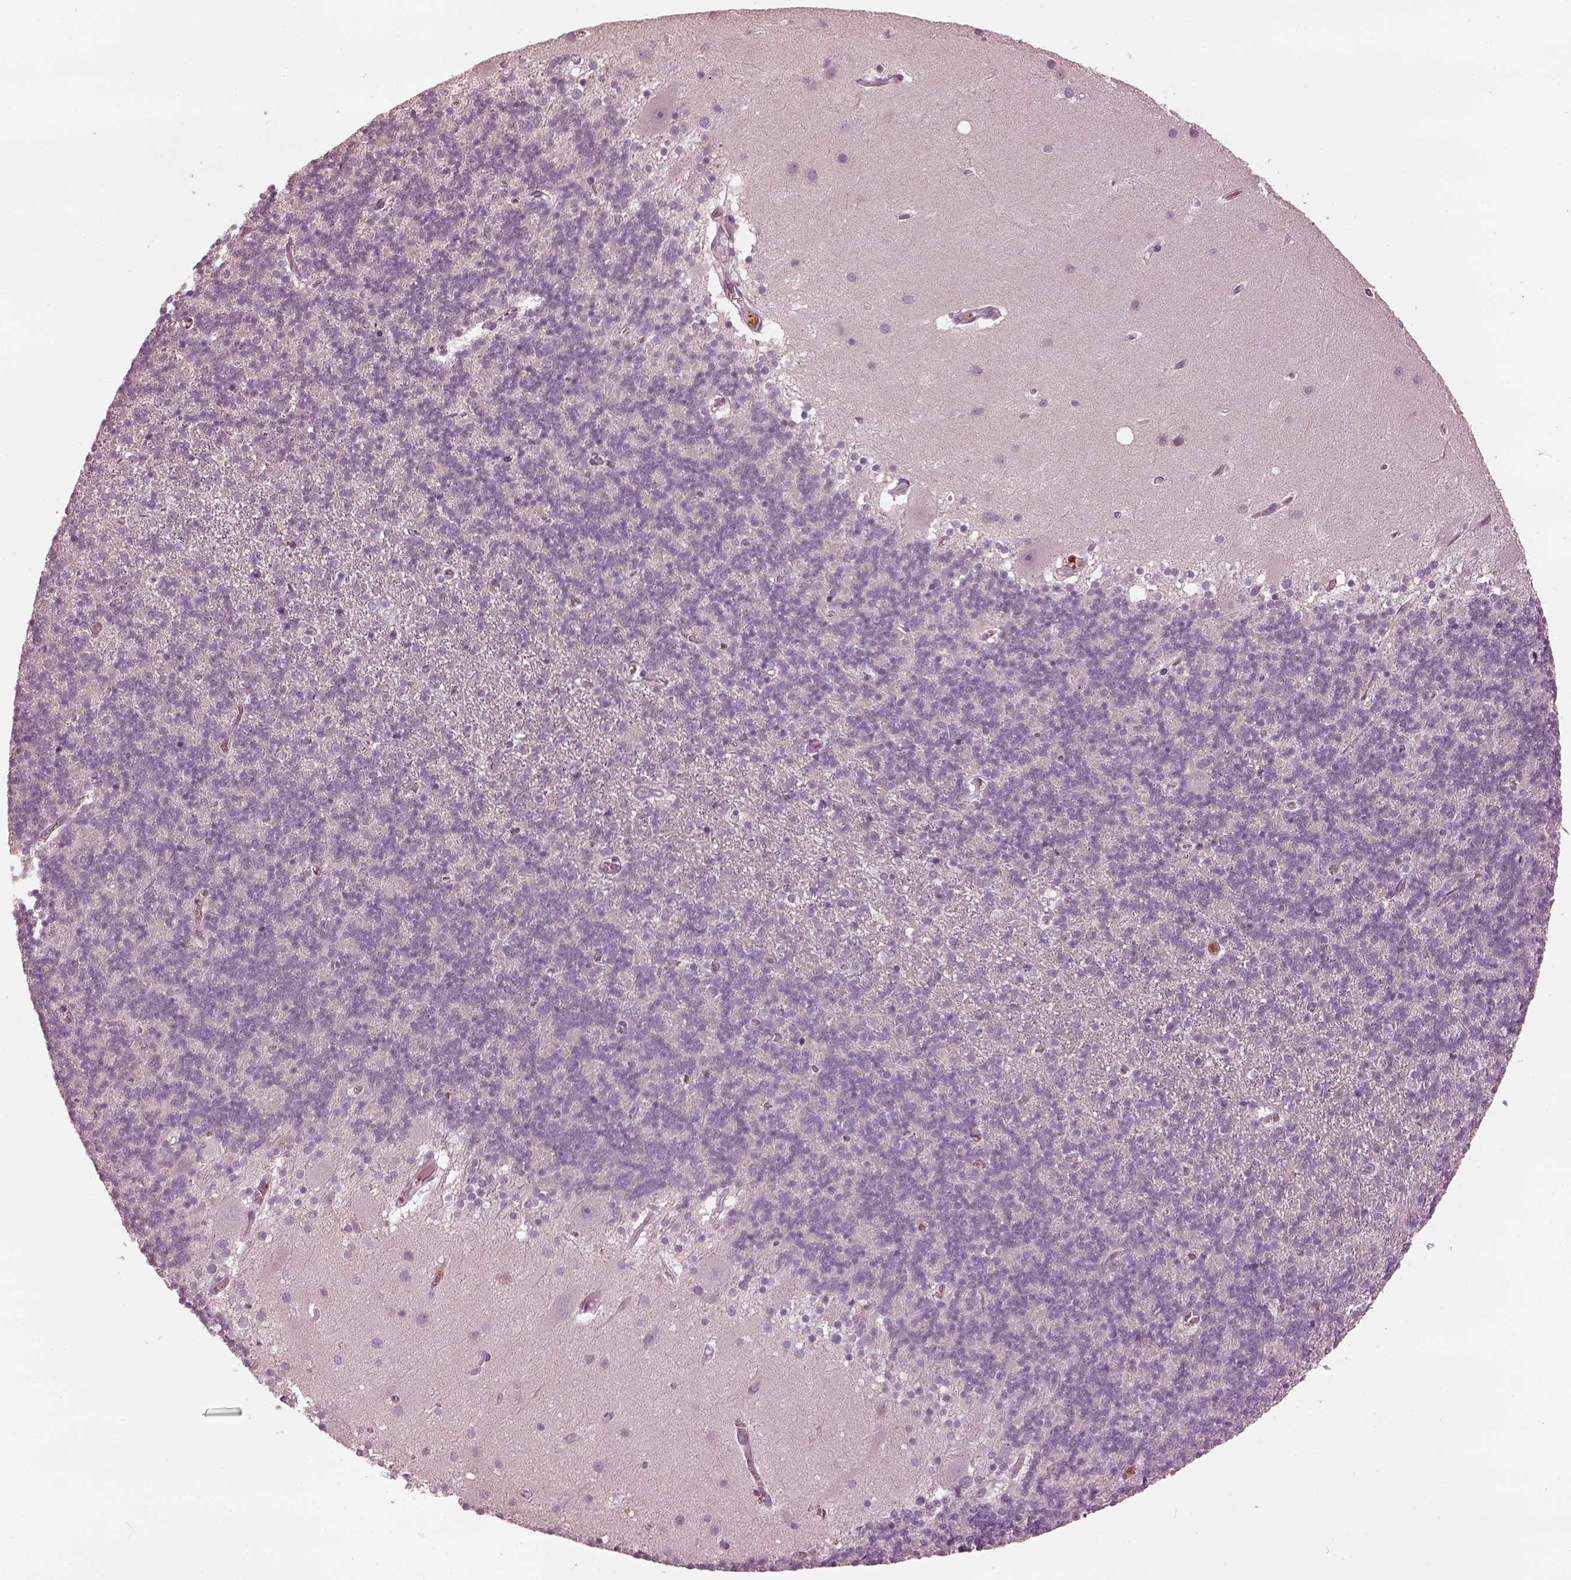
{"staining": {"intensity": "negative", "quantity": "none", "location": "none"}, "tissue": "cerebellum", "cell_type": "Cells in granular layer", "image_type": "normal", "snomed": [{"axis": "morphology", "description": "Normal tissue, NOS"}, {"axis": "topography", "description": "Cerebellum"}], "caption": "DAB immunohistochemical staining of benign cerebellum exhibits no significant expression in cells in granular layer. Nuclei are stained in blue.", "gene": "PSTPIP2", "patient": {"sex": "male", "age": 70}}